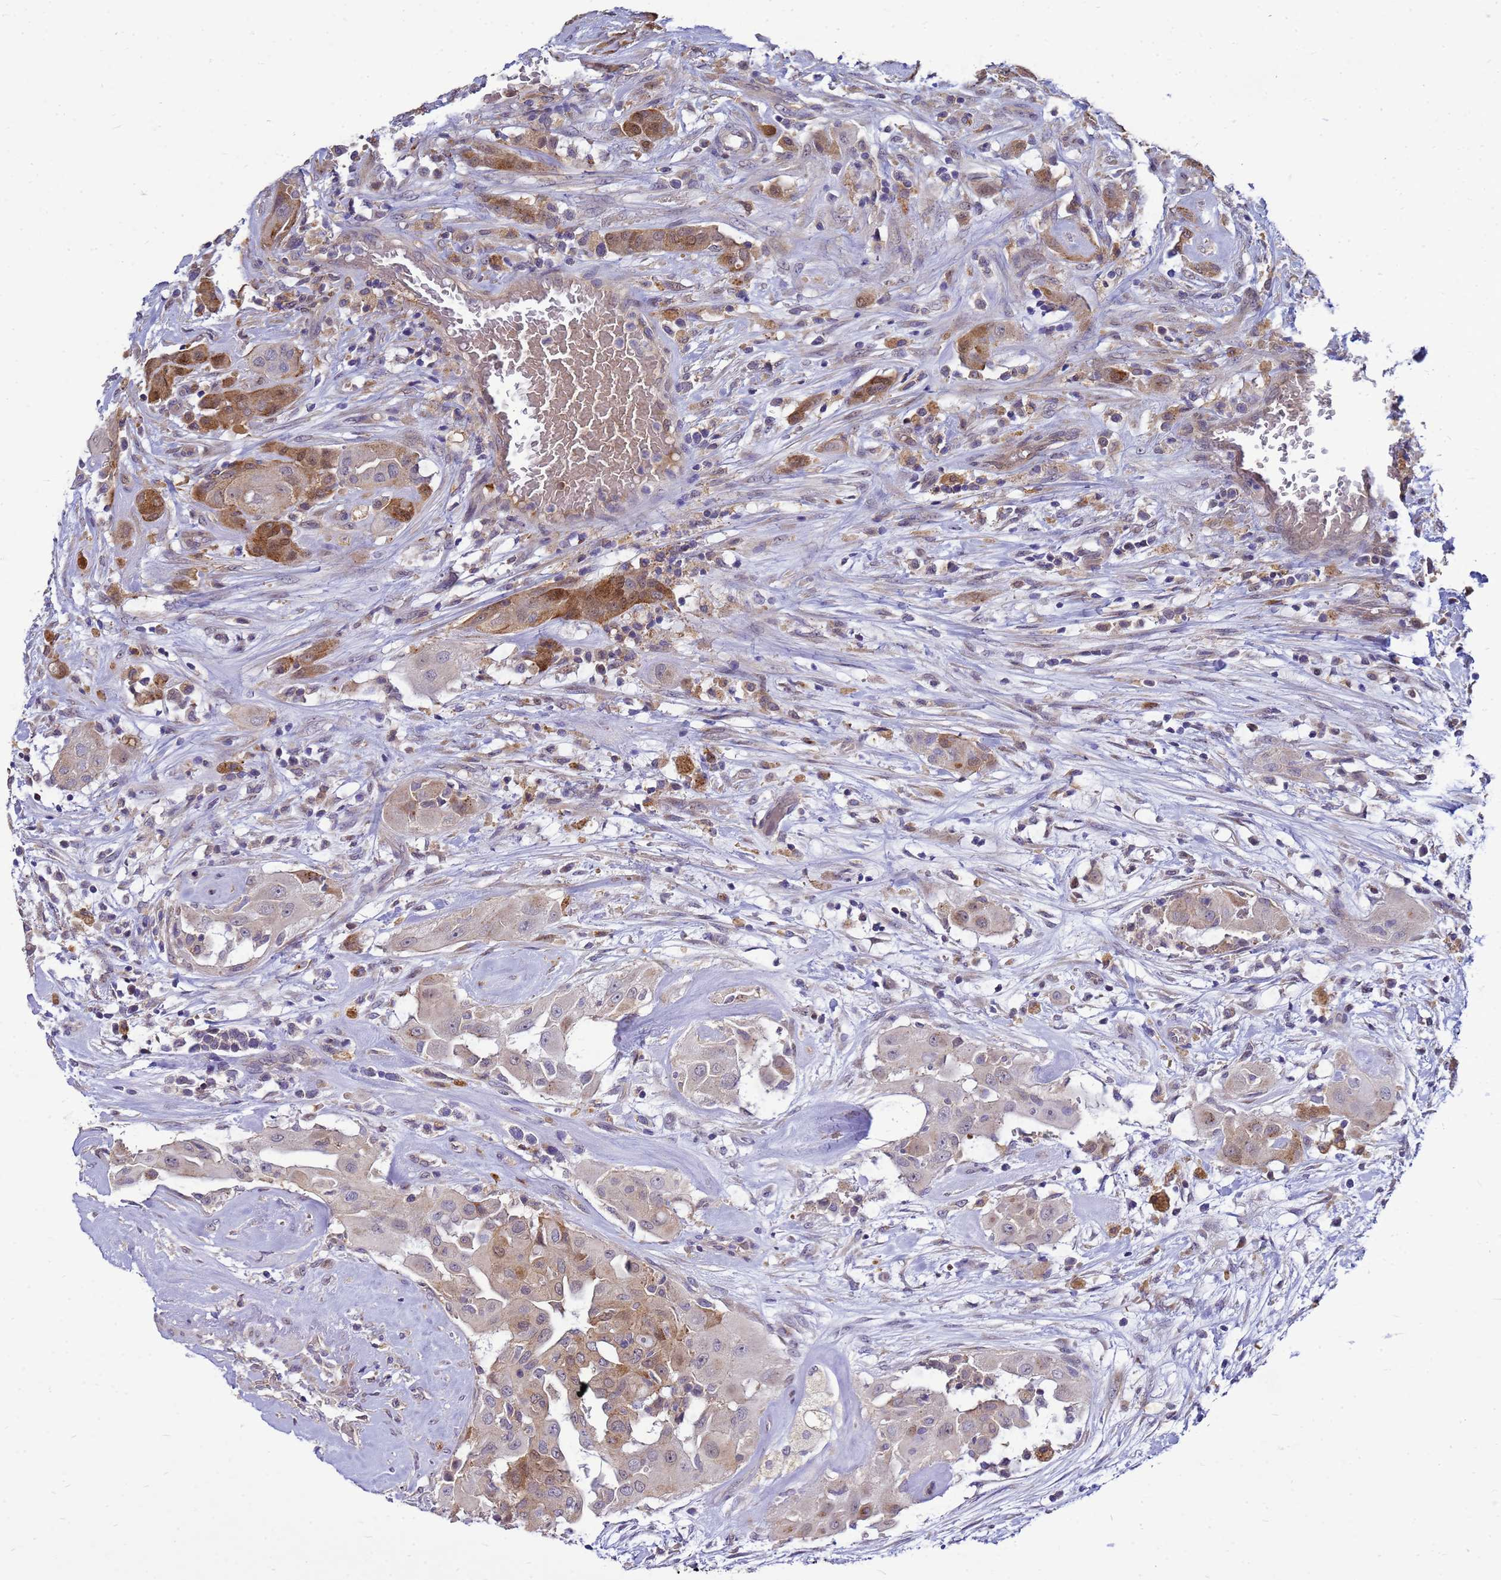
{"staining": {"intensity": "moderate", "quantity": "25%-75%", "location": "cytoplasmic/membranous,nuclear"}, "tissue": "thyroid cancer", "cell_type": "Tumor cells", "image_type": "cancer", "snomed": [{"axis": "morphology", "description": "Papillary adenocarcinoma, NOS"}, {"axis": "topography", "description": "Thyroid gland"}], "caption": "The immunohistochemical stain highlights moderate cytoplasmic/membranous and nuclear staining in tumor cells of thyroid cancer tissue.", "gene": "EIF4EBP3", "patient": {"sex": "female", "age": 59}}